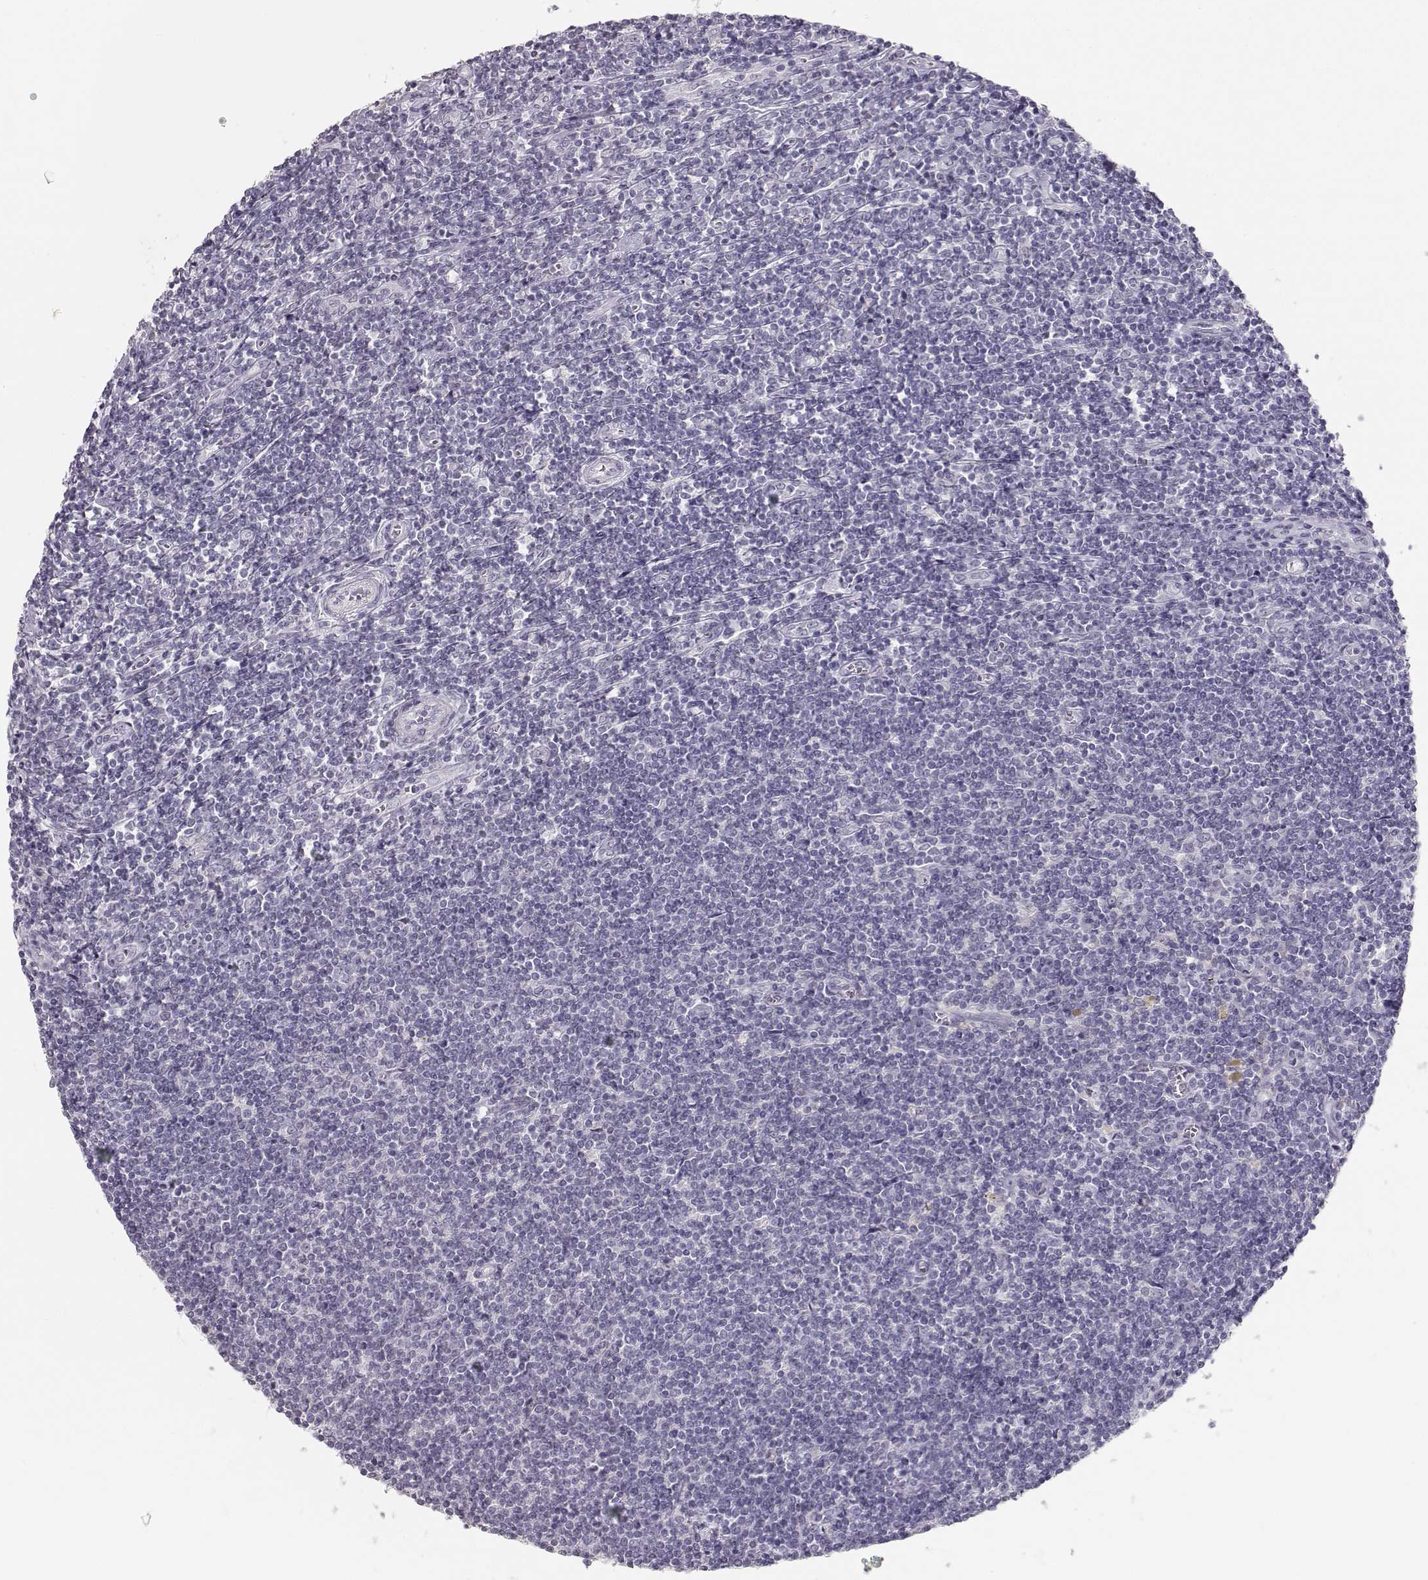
{"staining": {"intensity": "negative", "quantity": "none", "location": "none"}, "tissue": "lymphoma", "cell_type": "Tumor cells", "image_type": "cancer", "snomed": [{"axis": "morphology", "description": "Hodgkin's disease, NOS"}, {"axis": "topography", "description": "Lymph node"}], "caption": "Micrograph shows no protein staining in tumor cells of lymphoma tissue.", "gene": "TKTL1", "patient": {"sex": "male", "age": 40}}